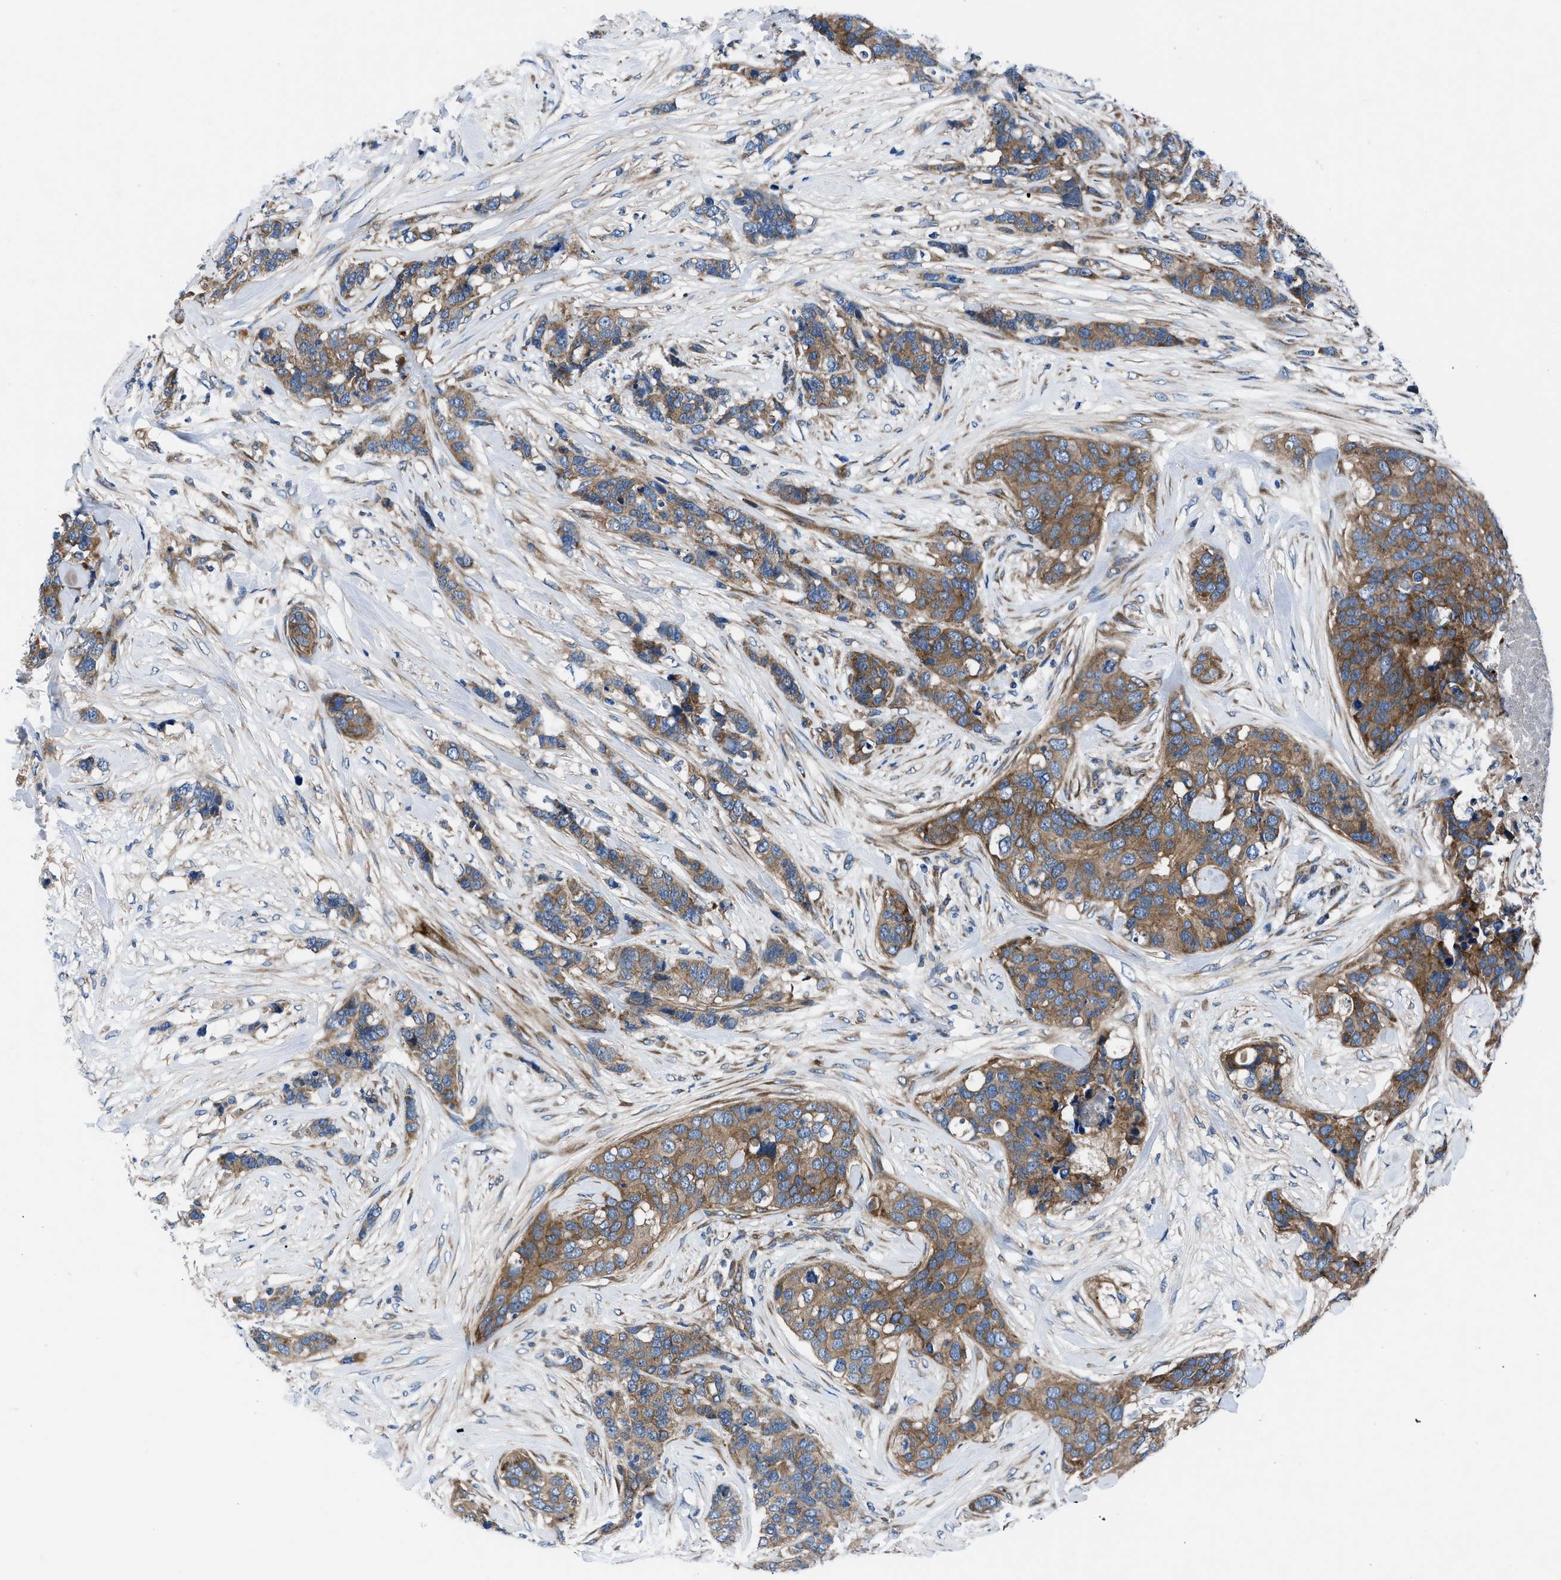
{"staining": {"intensity": "moderate", "quantity": ">75%", "location": "cytoplasmic/membranous"}, "tissue": "breast cancer", "cell_type": "Tumor cells", "image_type": "cancer", "snomed": [{"axis": "morphology", "description": "Lobular carcinoma"}, {"axis": "topography", "description": "Breast"}], "caption": "A brown stain highlights moderate cytoplasmic/membranous expression of a protein in lobular carcinoma (breast) tumor cells.", "gene": "TRIP4", "patient": {"sex": "female", "age": 59}}